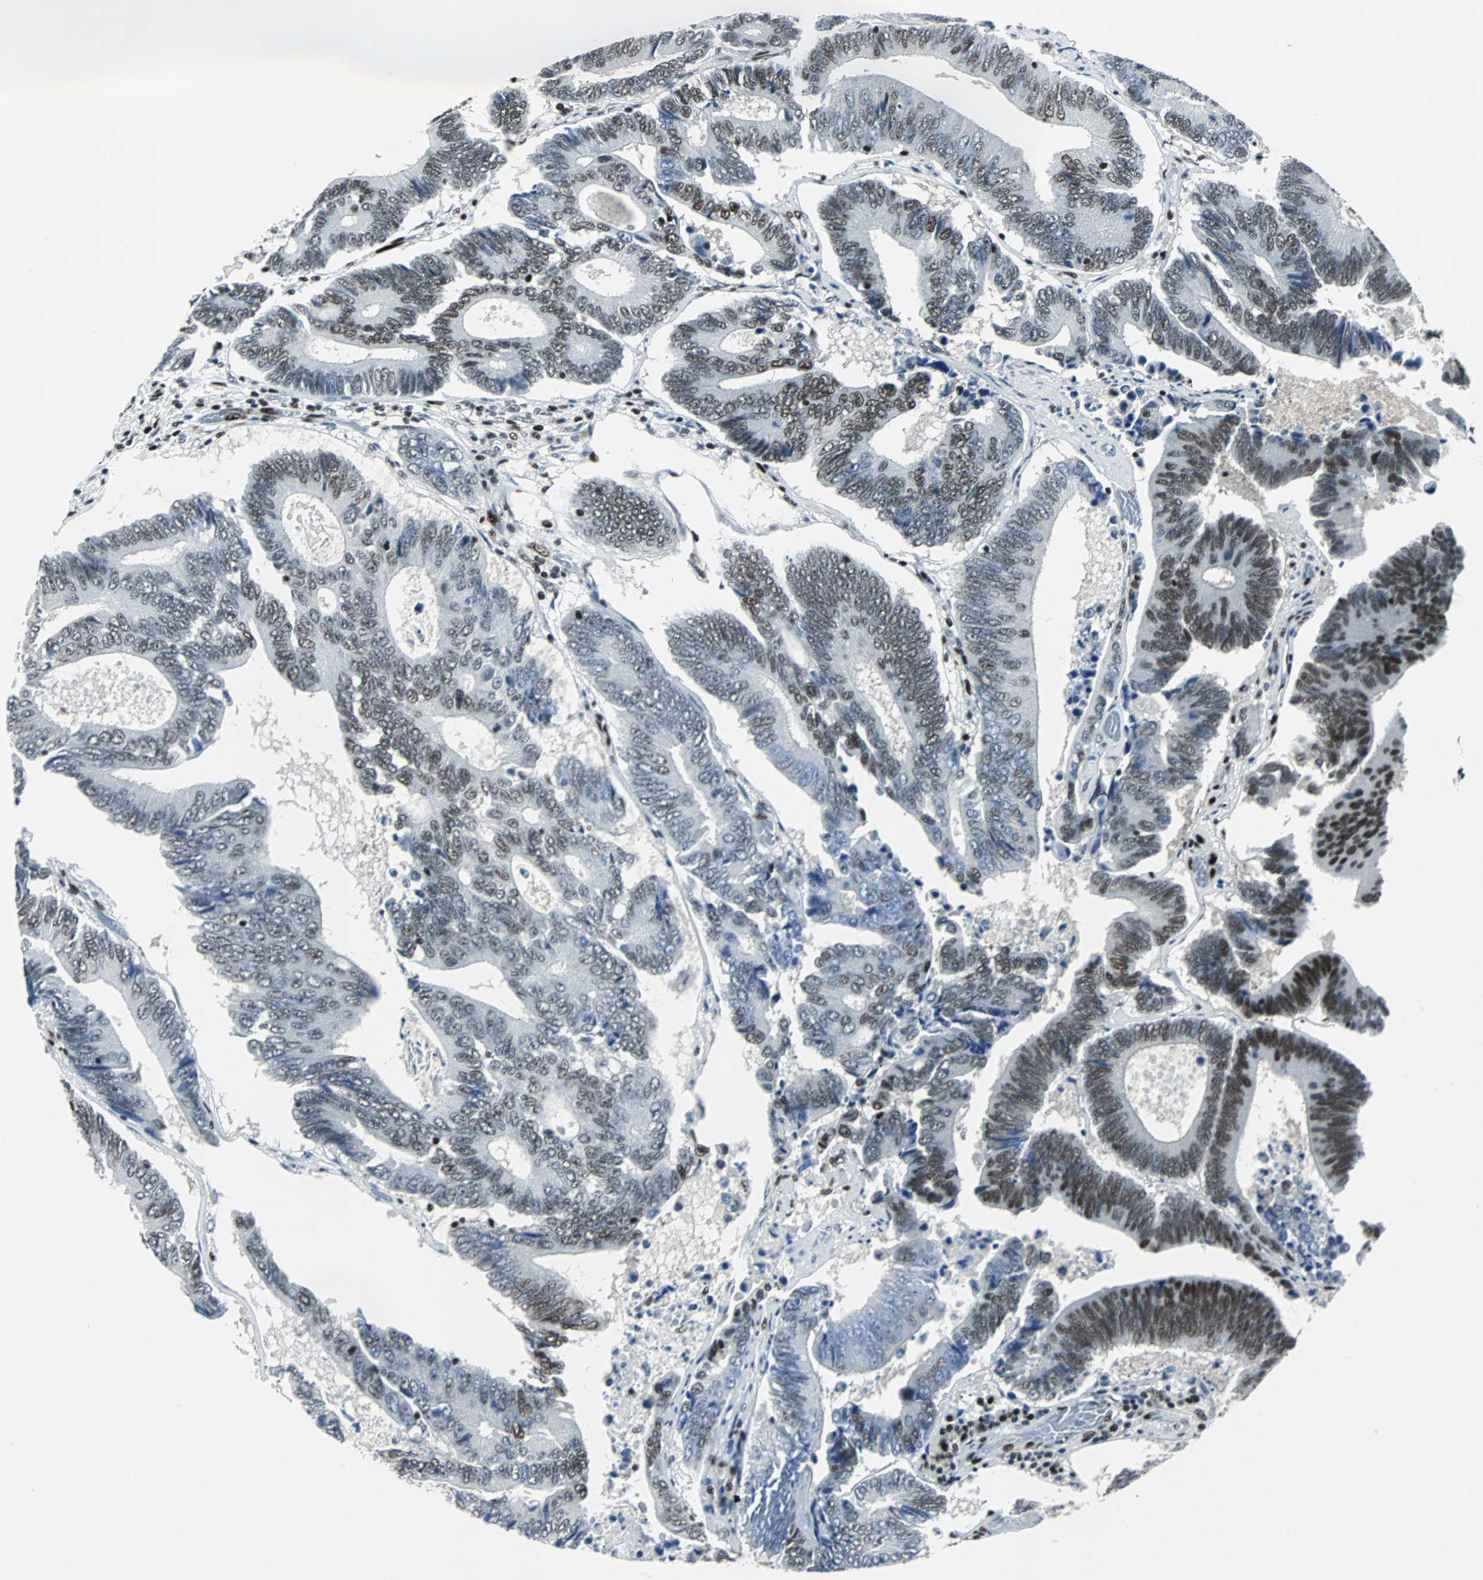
{"staining": {"intensity": "moderate", "quantity": "25%-75%", "location": "nuclear"}, "tissue": "colorectal cancer", "cell_type": "Tumor cells", "image_type": "cancer", "snomed": [{"axis": "morphology", "description": "Adenocarcinoma, NOS"}, {"axis": "topography", "description": "Colon"}], "caption": "A photomicrograph of human colorectal adenocarcinoma stained for a protein displays moderate nuclear brown staining in tumor cells. Immunohistochemistry (ihc) stains the protein in brown and the nuclei are stained blue.", "gene": "MEF2D", "patient": {"sex": "female", "age": 78}}